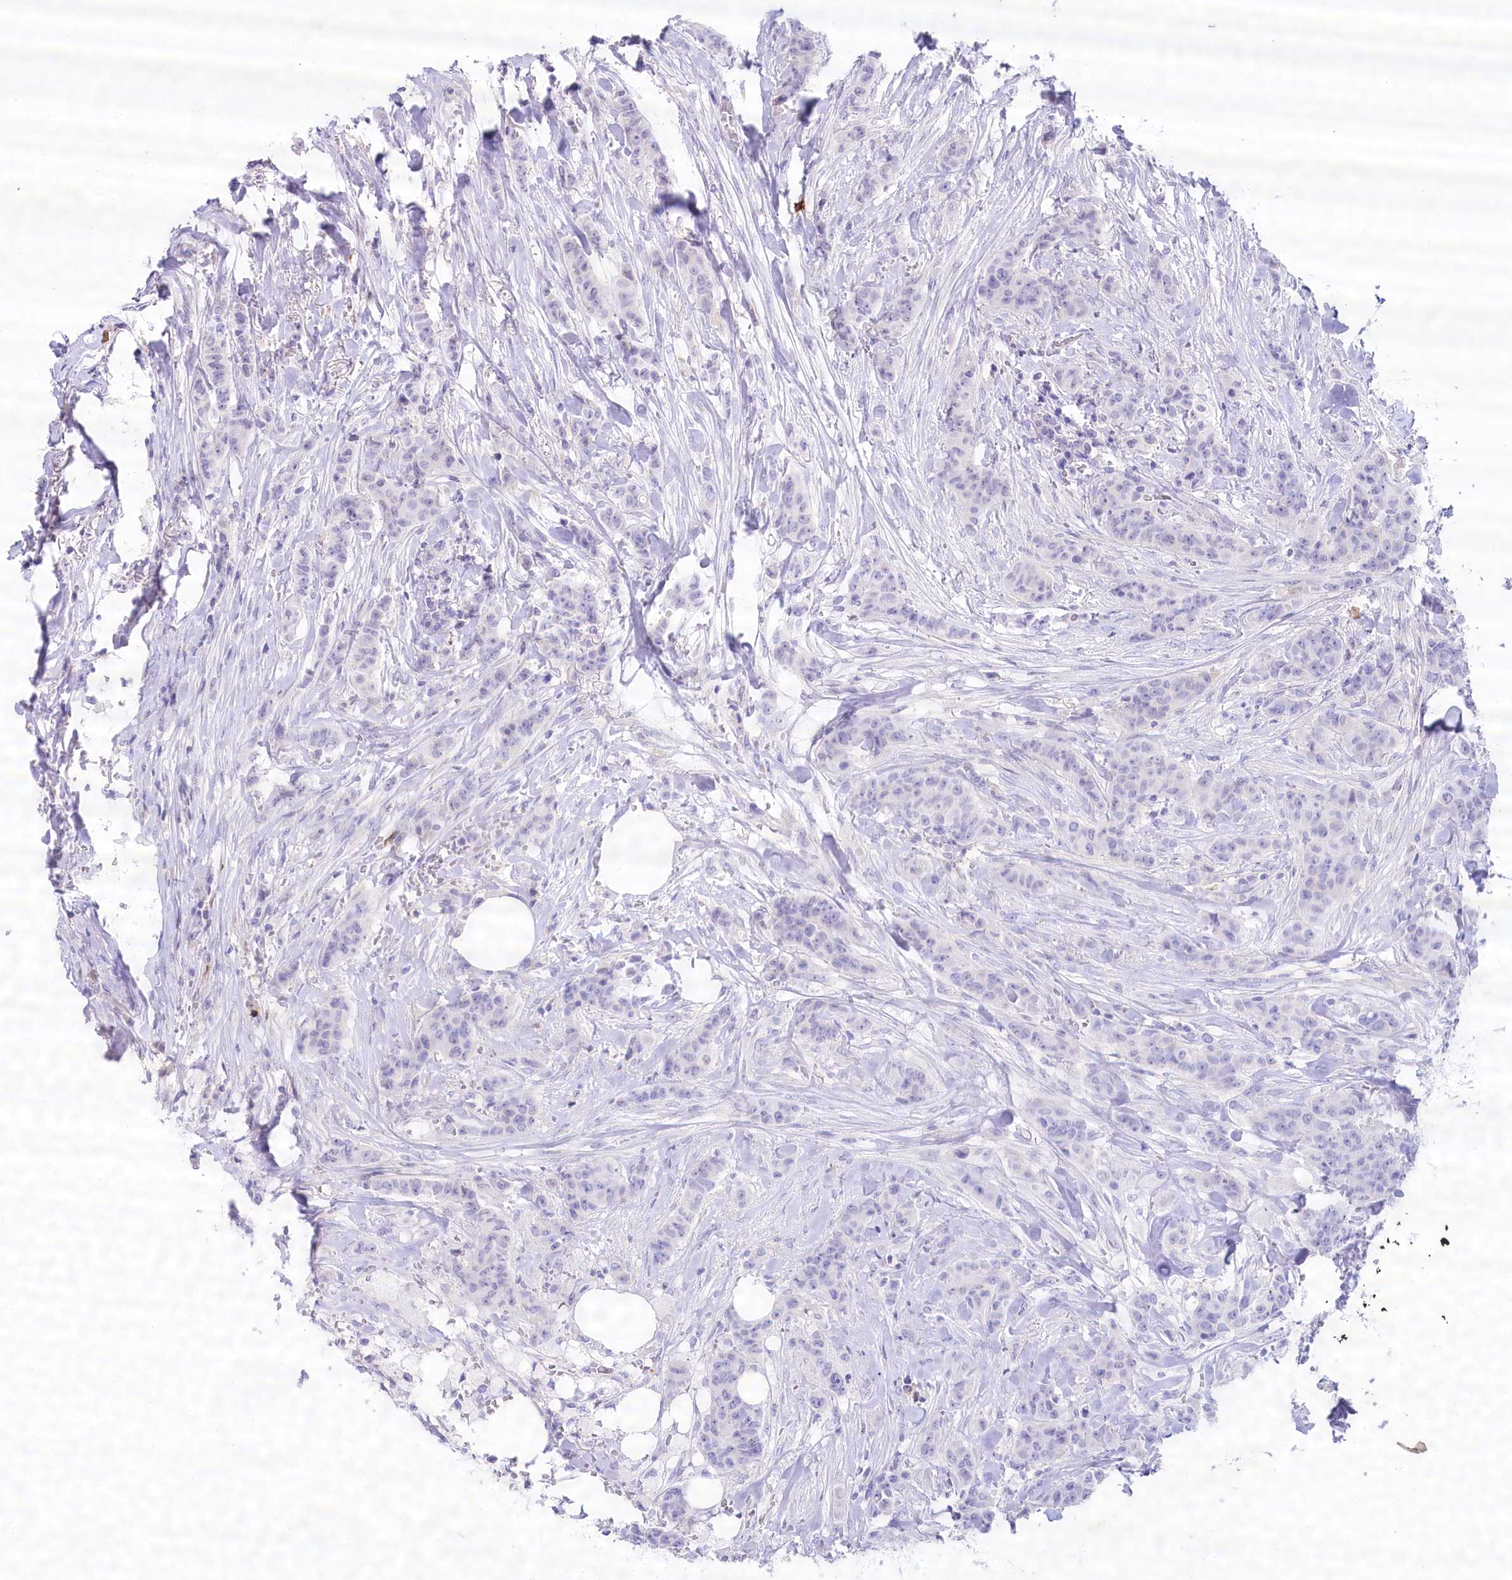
{"staining": {"intensity": "negative", "quantity": "none", "location": "none"}, "tissue": "breast cancer", "cell_type": "Tumor cells", "image_type": "cancer", "snomed": [{"axis": "morphology", "description": "Duct carcinoma"}, {"axis": "topography", "description": "Breast"}], "caption": "There is no significant staining in tumor cells of invasive ductal carcinoma (breast).", "gene": "MYOZ1", "patient": {"sex": "female", "age": 40}}